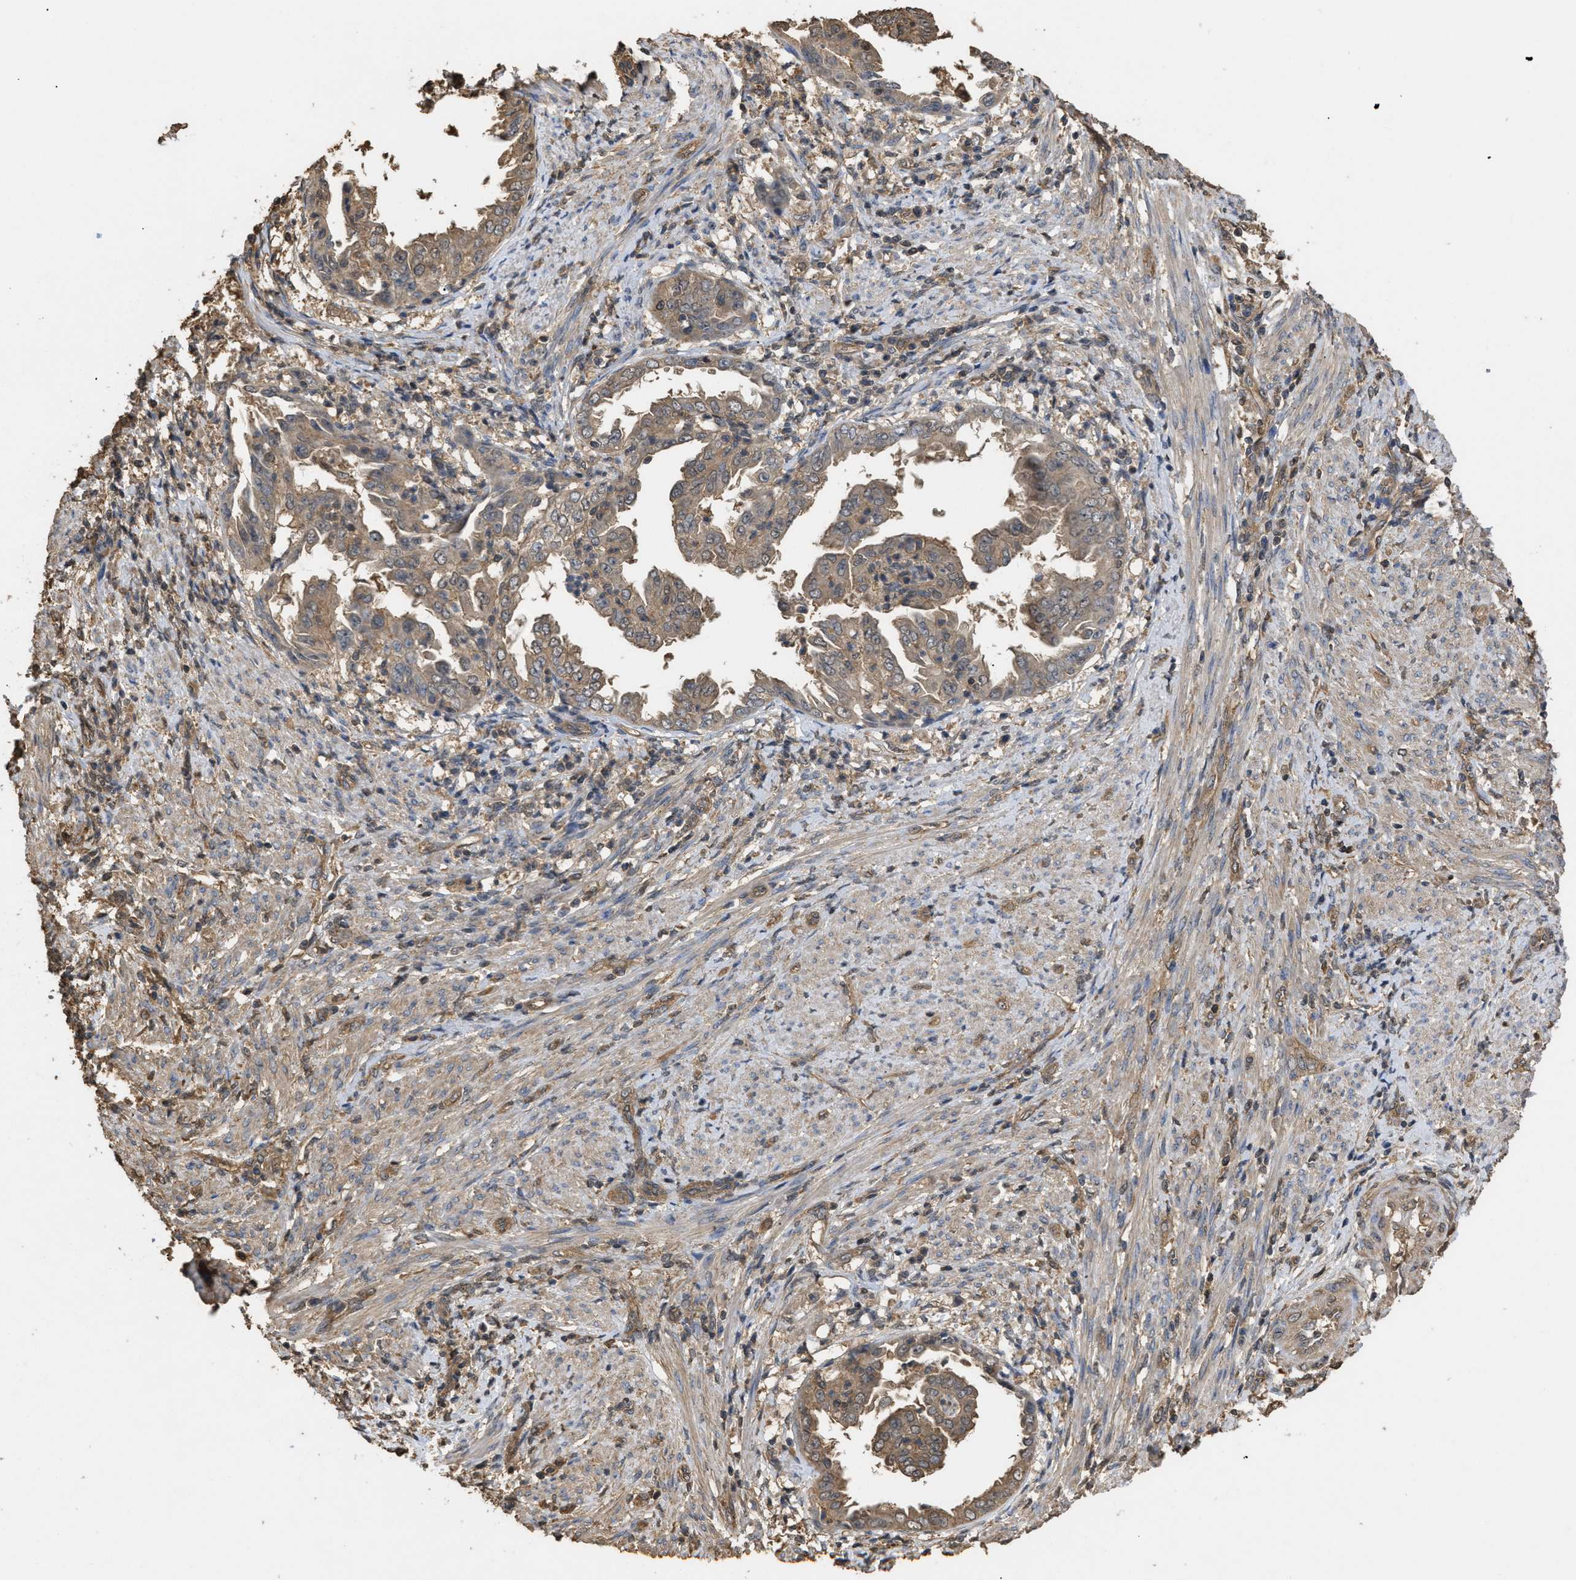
{"staining": {"intensity": "moderate", "quantity": ">75%", "location": "cytoplasmic/membranous"}, "tissue": "endometrial cancer", "cell_type": "Tumor cells", "image_type": "cancer", "snomed": [{"axis": "morphology", "description": "Adenocarcinoma, NOS"}, {"axis": "topography", "description": "Endometrium"}], "caption": "The histopathology image demonstrates staining of endometrial cancer, revealing moderate cytoplasmic/membranous protein staining (brown color) within tumor cells.", "gene": "CALM1", "patient": {"sex": "female", "age": 85}}